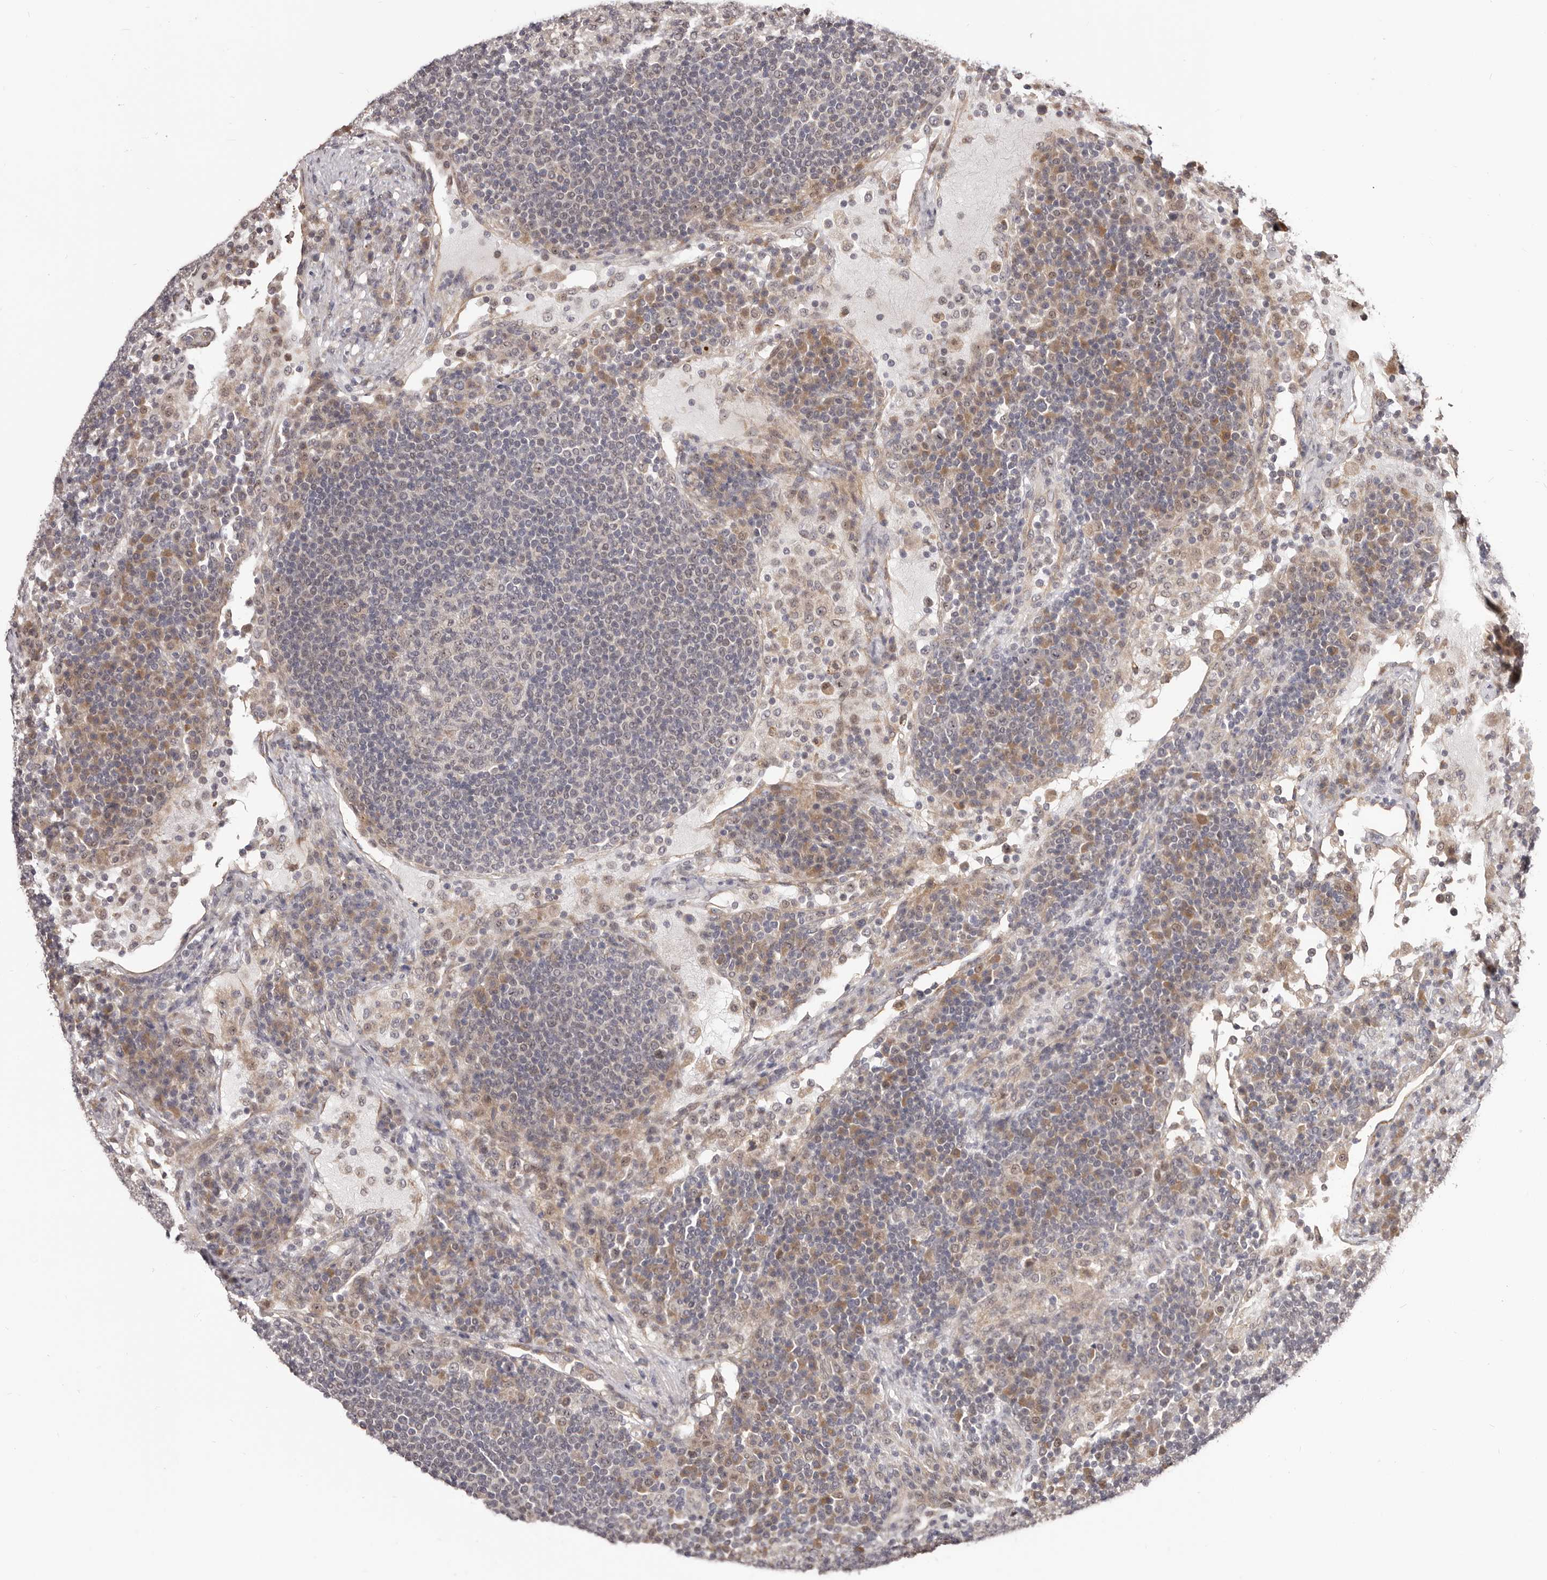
{"staining": {"intensity": "negative", "quantity": "none", "location": "none"}, "tissue": "lymph node", "cell_type": "Germinal center cells", "image_type": "normal", "snomed": [{"axis": "morphology", "description": "Normal tissue, NOS"}, {"axis": "topography", "description": "Lymph node"}], "caption": "High power microscopy histopathology image of an immunohistochemistry image of normal lymph node, revealing no significant staining in germinal center cells.", "gene": "NOL12", "patient": {"sex": "female", "age": 53}}